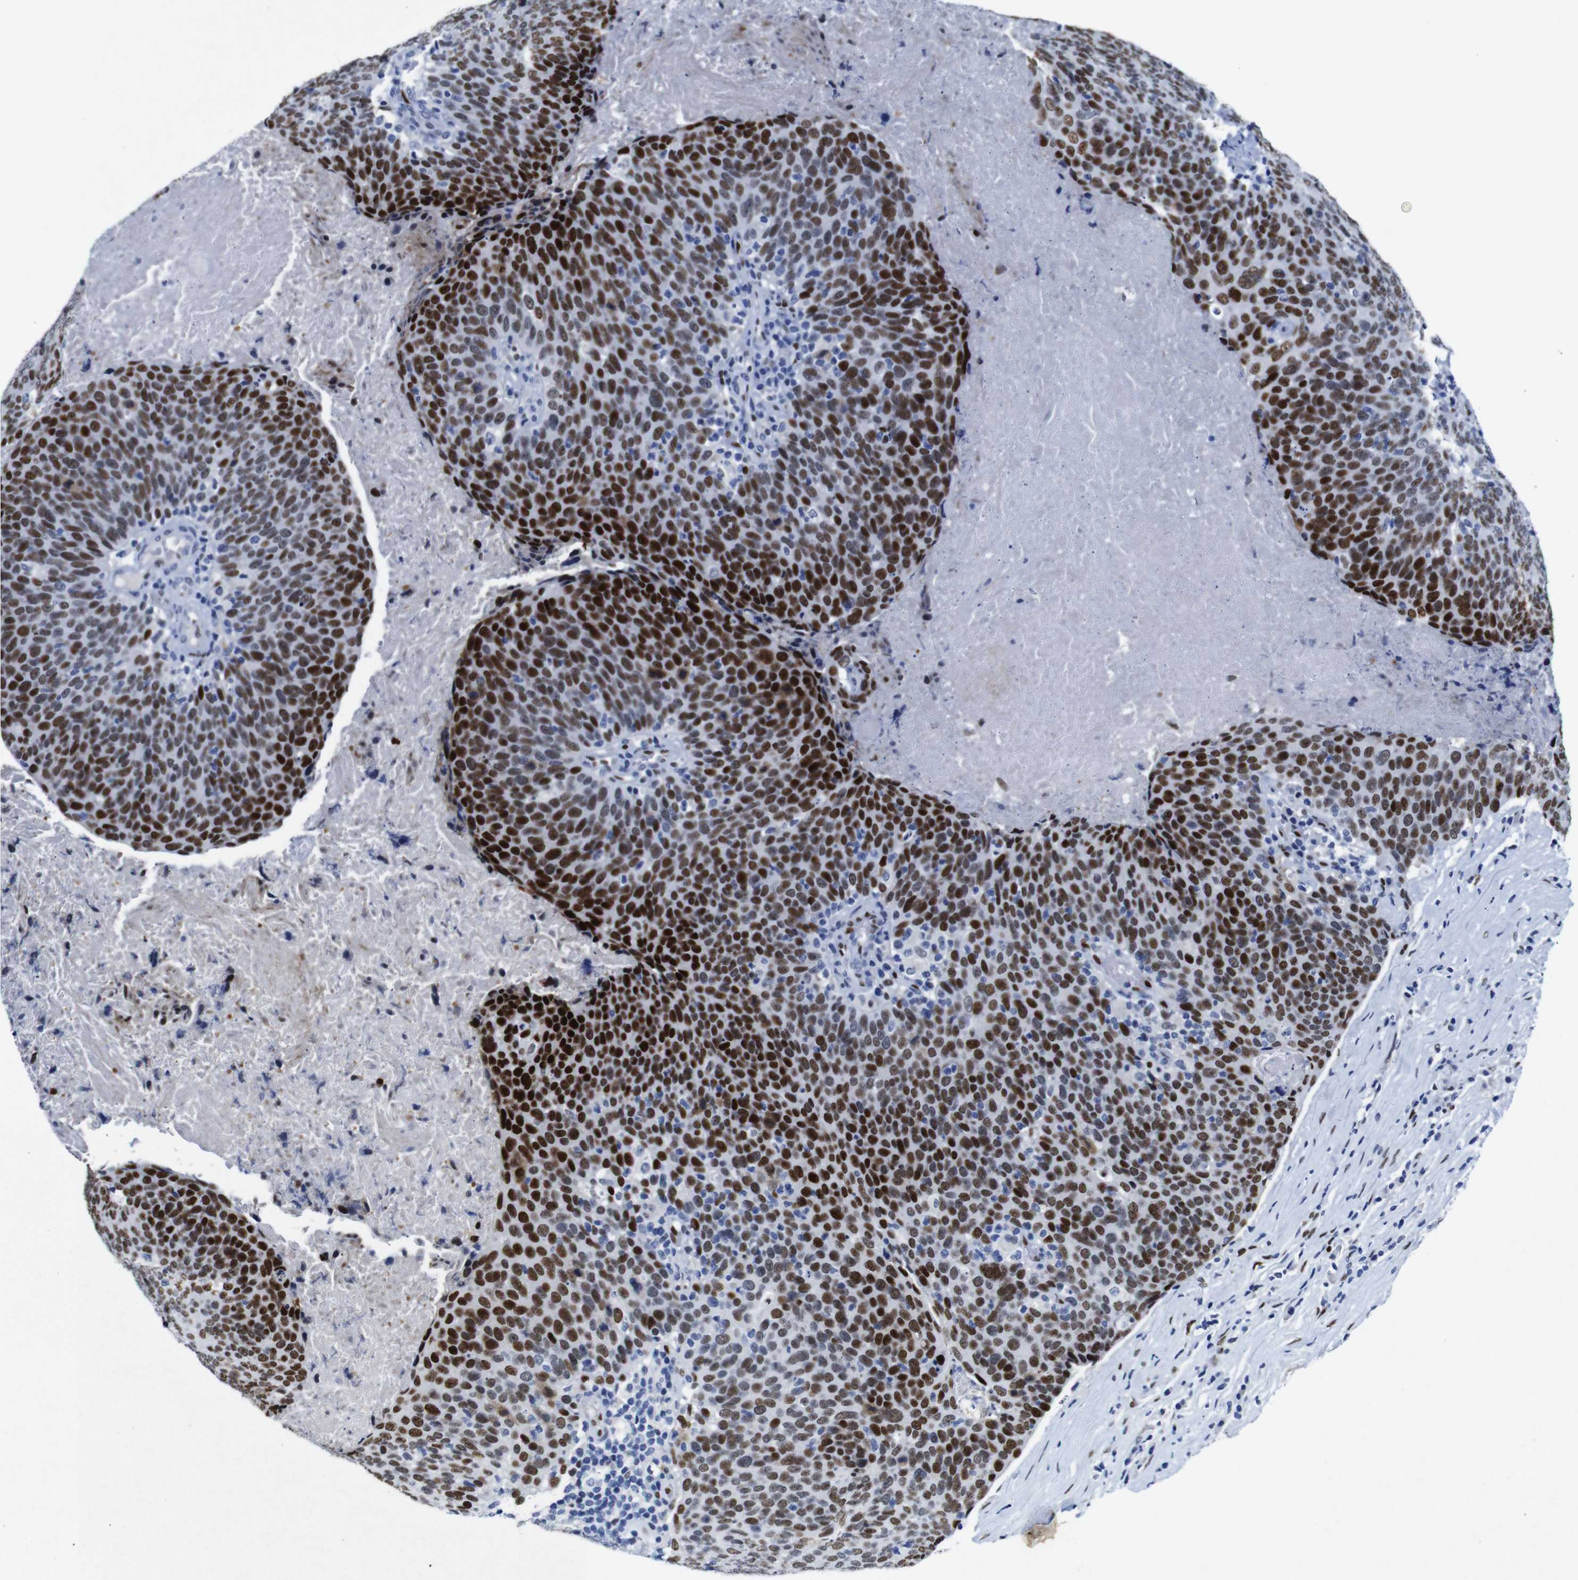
{"staining": {"intensity": "strong", "quantity": ">75%", "location": "nuclear"}, "tissue": "head and neck cancer", "cell_type": "Tumor cells", "image_type": "cancer", "snomed": [{"axis": "morphology", "description": "Squamous cell carcinoma, NOS"}, {"axis": "morphology", "description": "Squamous cell carcinoma, metastatic, NOS"}, {"axis": "topography", "description": "Lymph node"}, {"axis": "topography", "description": "Head-Neck"}], "caption": "Protein expression analysis of head and neck squamous cell carcinoma displays strong nuclear staining in approximately >75% of tumor cells.", "gene": "FOSL2", "patient": {"sex": "male", "age": 62}}